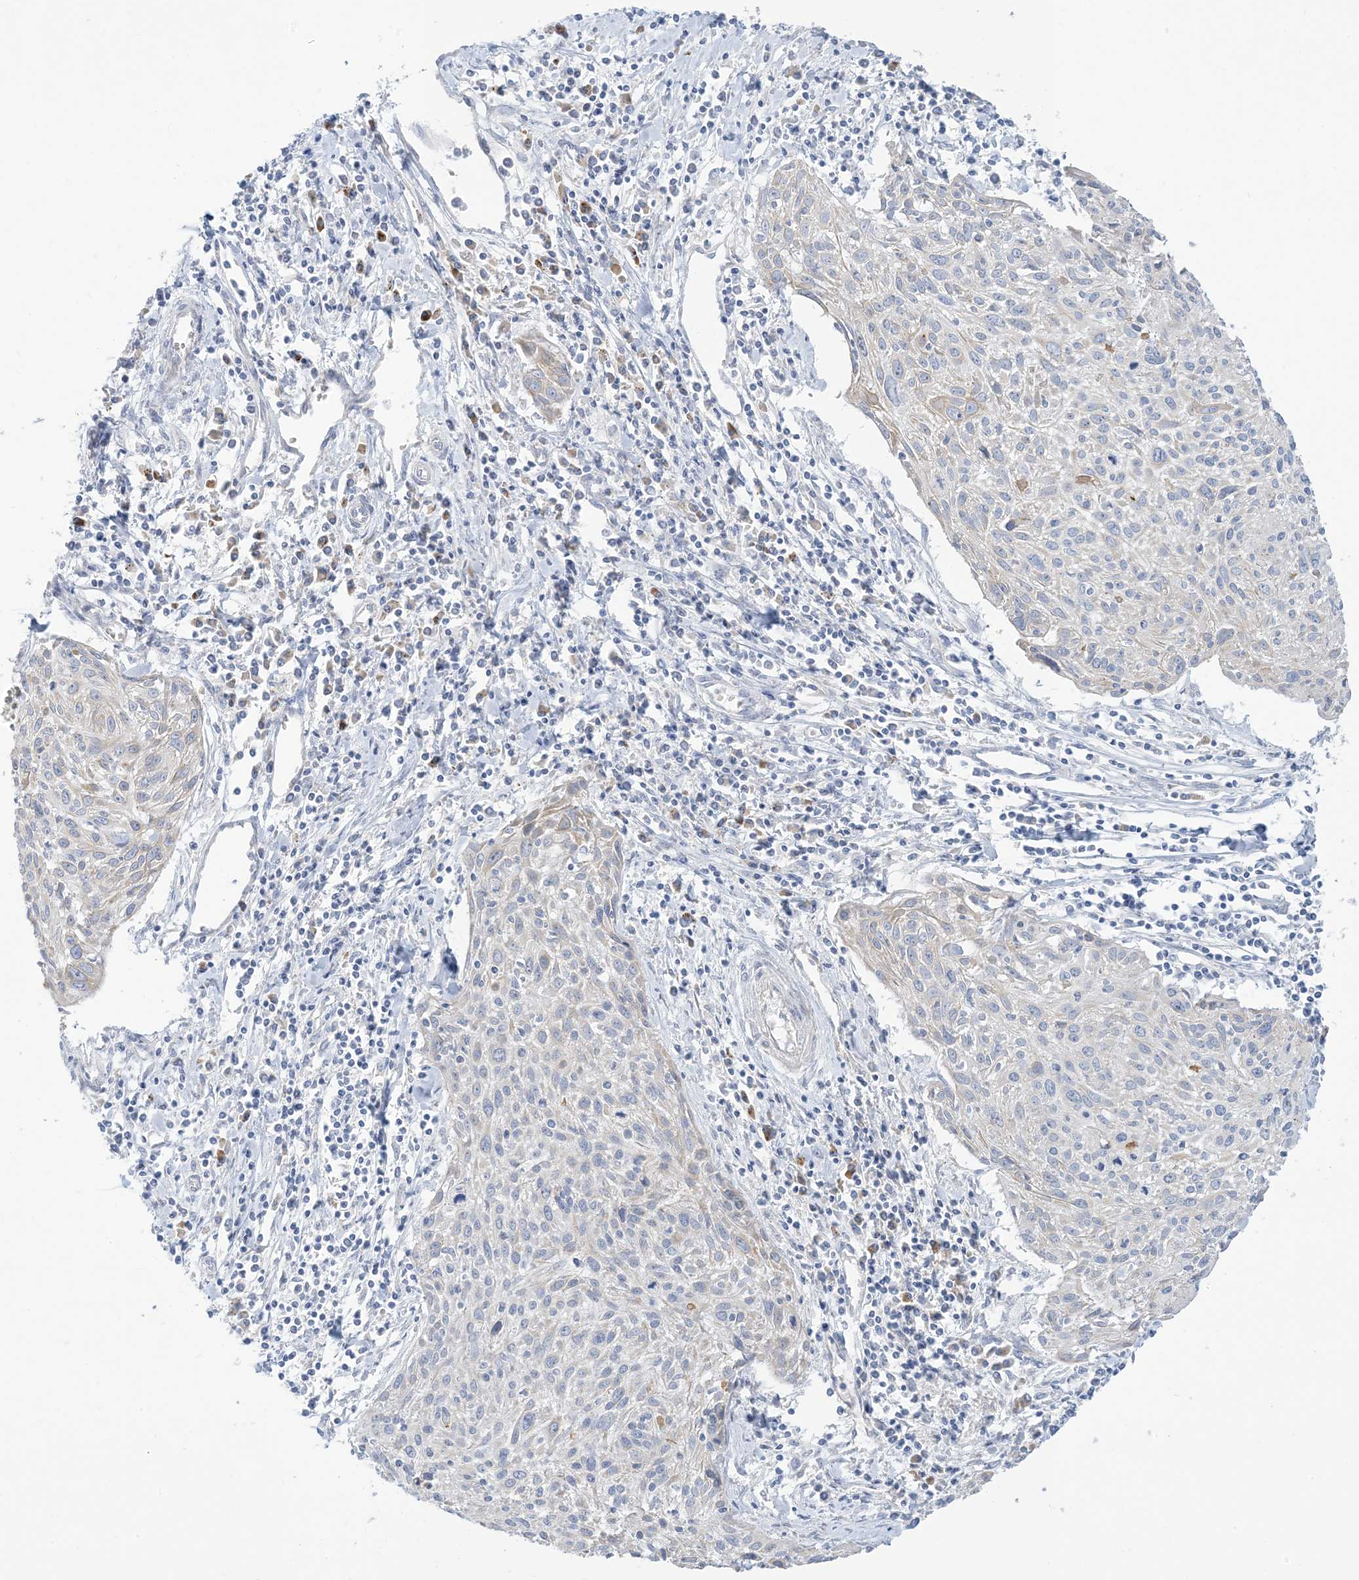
{"staining": {"intensity": "negative", "quantity": "none", "location": "none"}, "tissue": "cervical cancer", "cell_type": "Tumor cells", "image_type": "cancer", "snomed": [{"axis": "morphology", "description": "Squamous cell carcinoma, NOS"}, {"axis": "topography", "description": "Cervix"}], "caption": "Cervical squamous cell carcinoma stained for a protein using immunohistochemistry (IHC) exhibits no positivity tumor cells.", "gene": "XIRP2", "patient": {"sex": "female", "age": 51}}